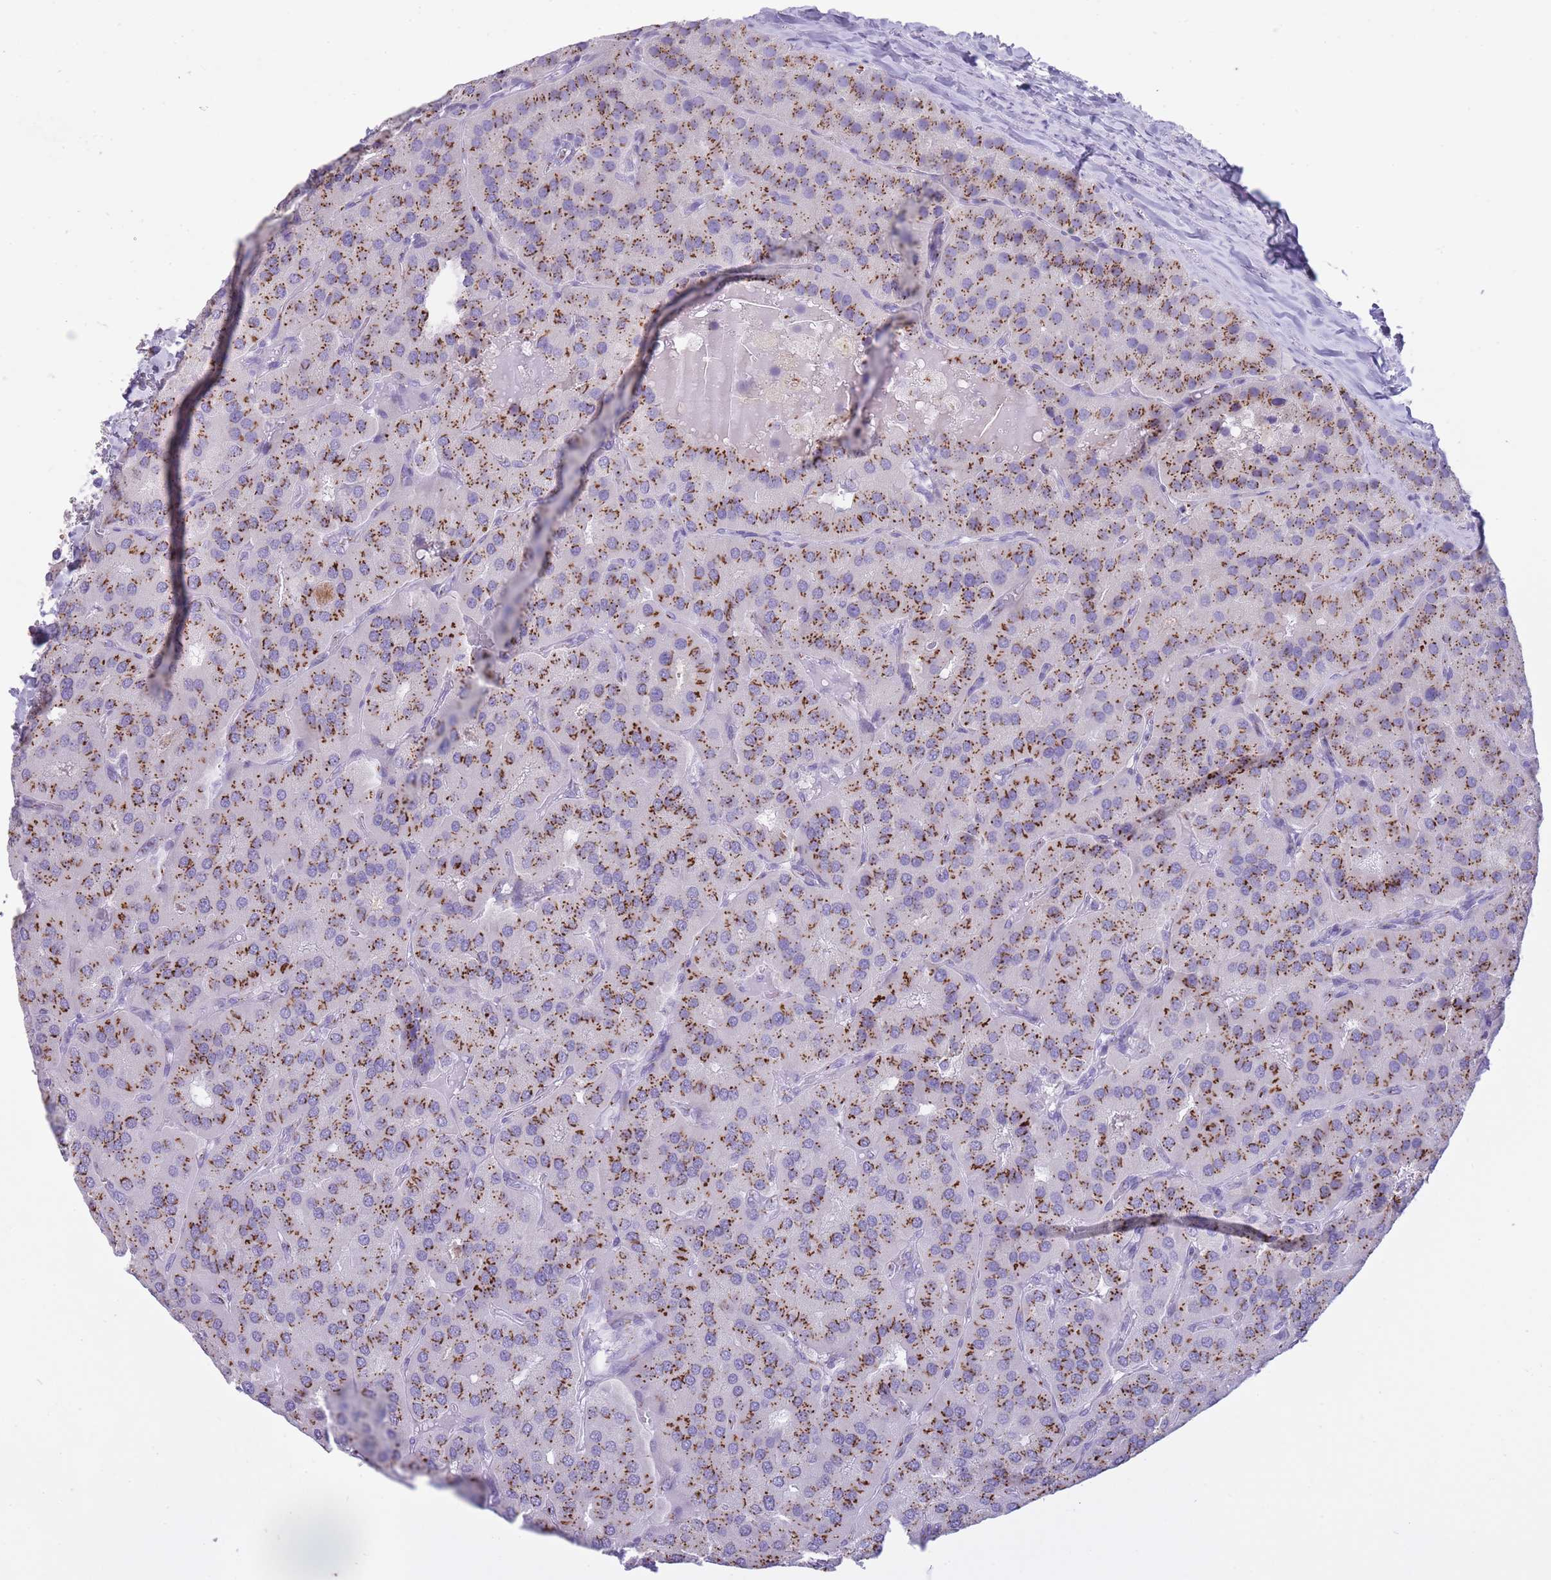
{"staining": {"intensity": "moderate", "quantity": ">75%", "location": "cytoplasmic/membranous"}, "tissue": "parathyroid gland", "cell_type": "Glandular cells", "image_type": "normal", "snomed": [{"axis": "morphology", "description": "Normal tissue, NOS"}, {"axis": "morphology", "description": "Adenoma, NOS"}, {"axis": "topography", "description": "Parathyroid gland"}], "caption": "Glandular cells exhibit moderate cytoplasmic/membranous expression in about >75% of cells in benign parathyroid gland. (brown staining indicates protein expression, while blue staining denotes nuclei).", "gene": "B4GALT2", "patient": {"sex": "female", "age": 86}}